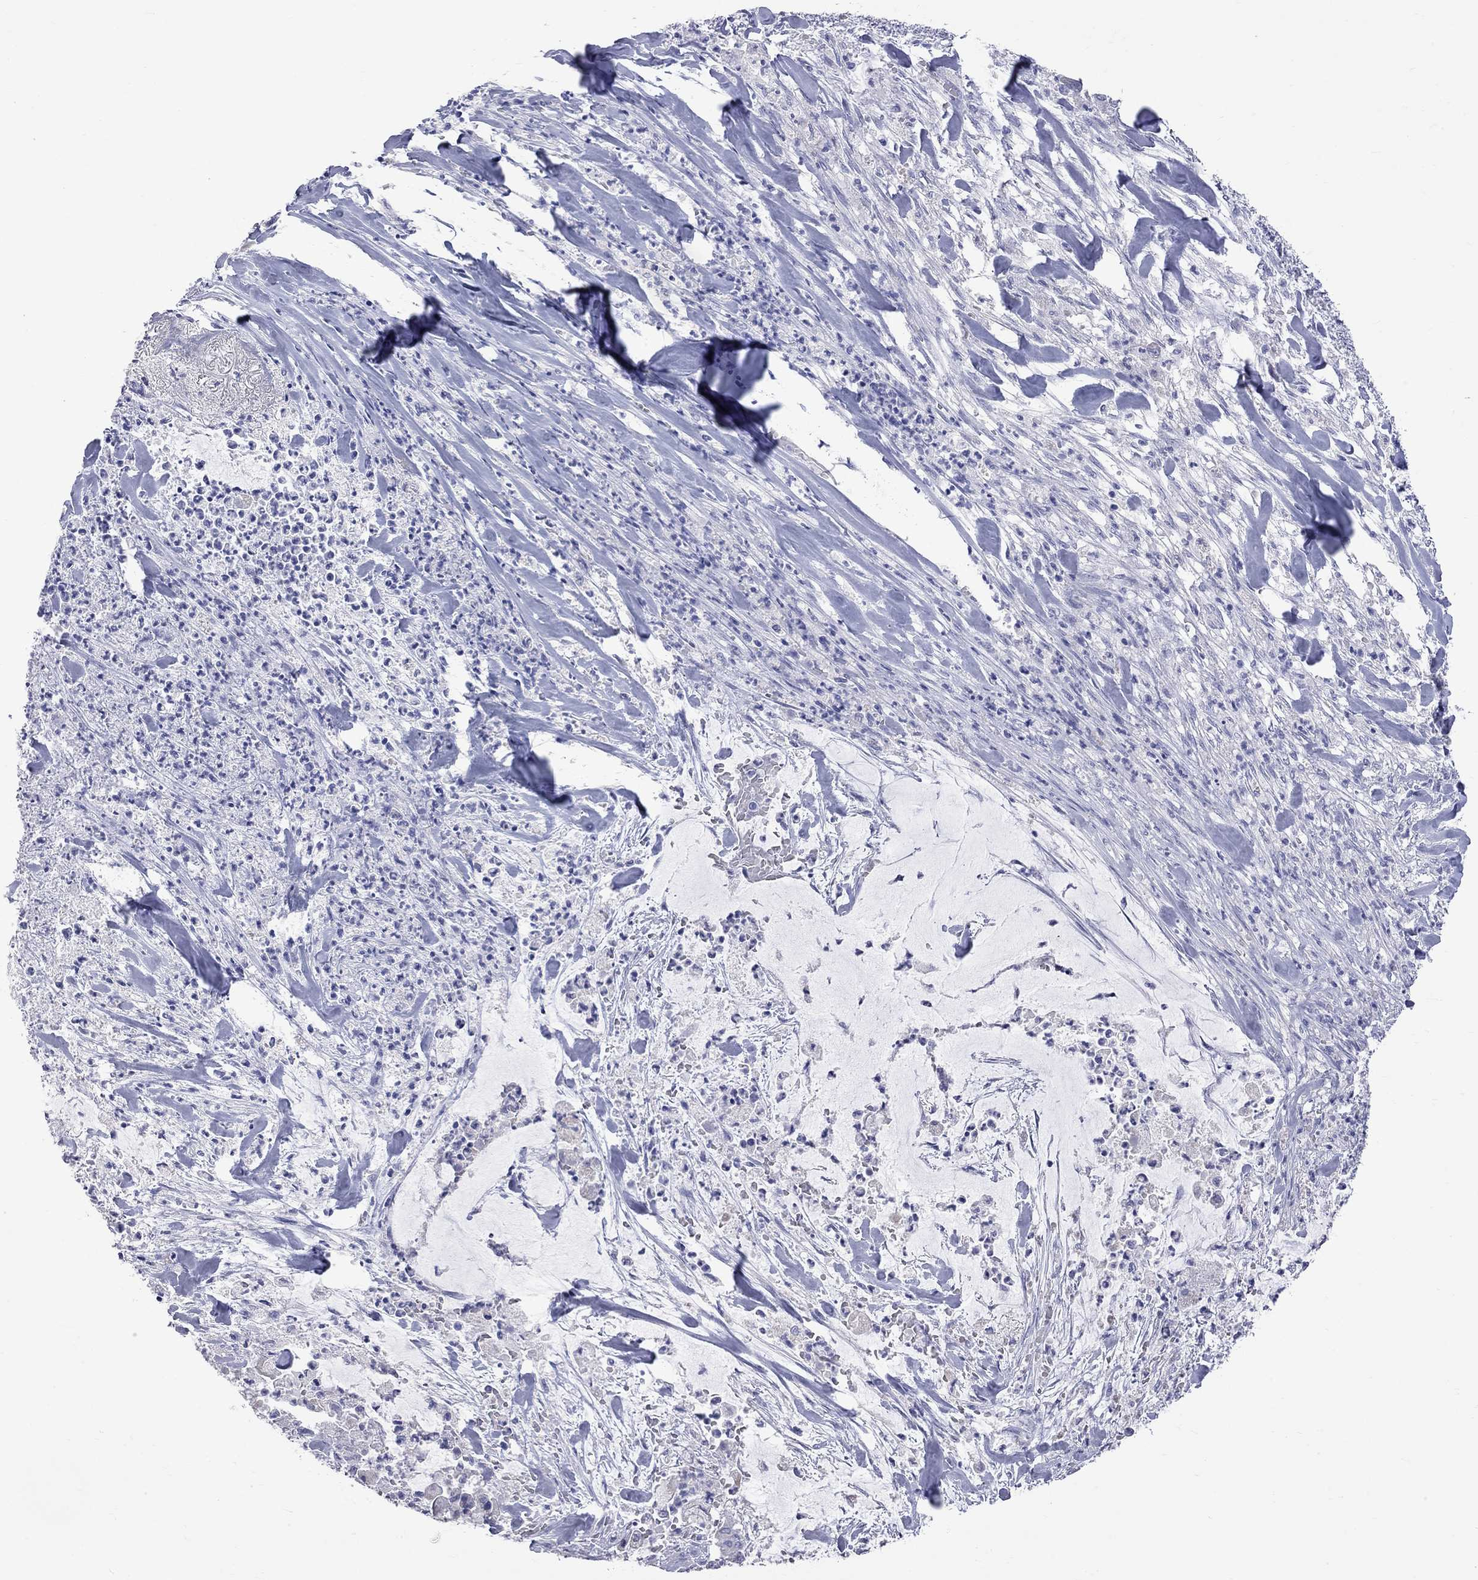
{"staining": {"intensity": "negative", "quantity": "none", "location": "none"}, "tissue": "pancreatic cancer", "cell_type": "Tumor cells", "image_type": "cancer", "snomed": [{"axis": "morphology", "description": "Normal tissue, NOS"}, {"axis": "morphology", "description": "Inflammation, NOS"}, {"axis": "morphology", "description": "Adenocarcinoma, NOS"}, {"axis": "topography", "description": "Pancreas"}], "caption": "This image is of pancreatic cancer (adenocarcinoma) stained with immunohistochemistry to label a protein in brown with the nuclei are counter-stained blue. There is no expression in tumor cells.", "gene": "KCND2", "patient": {"sex": "male", "age": 57}}